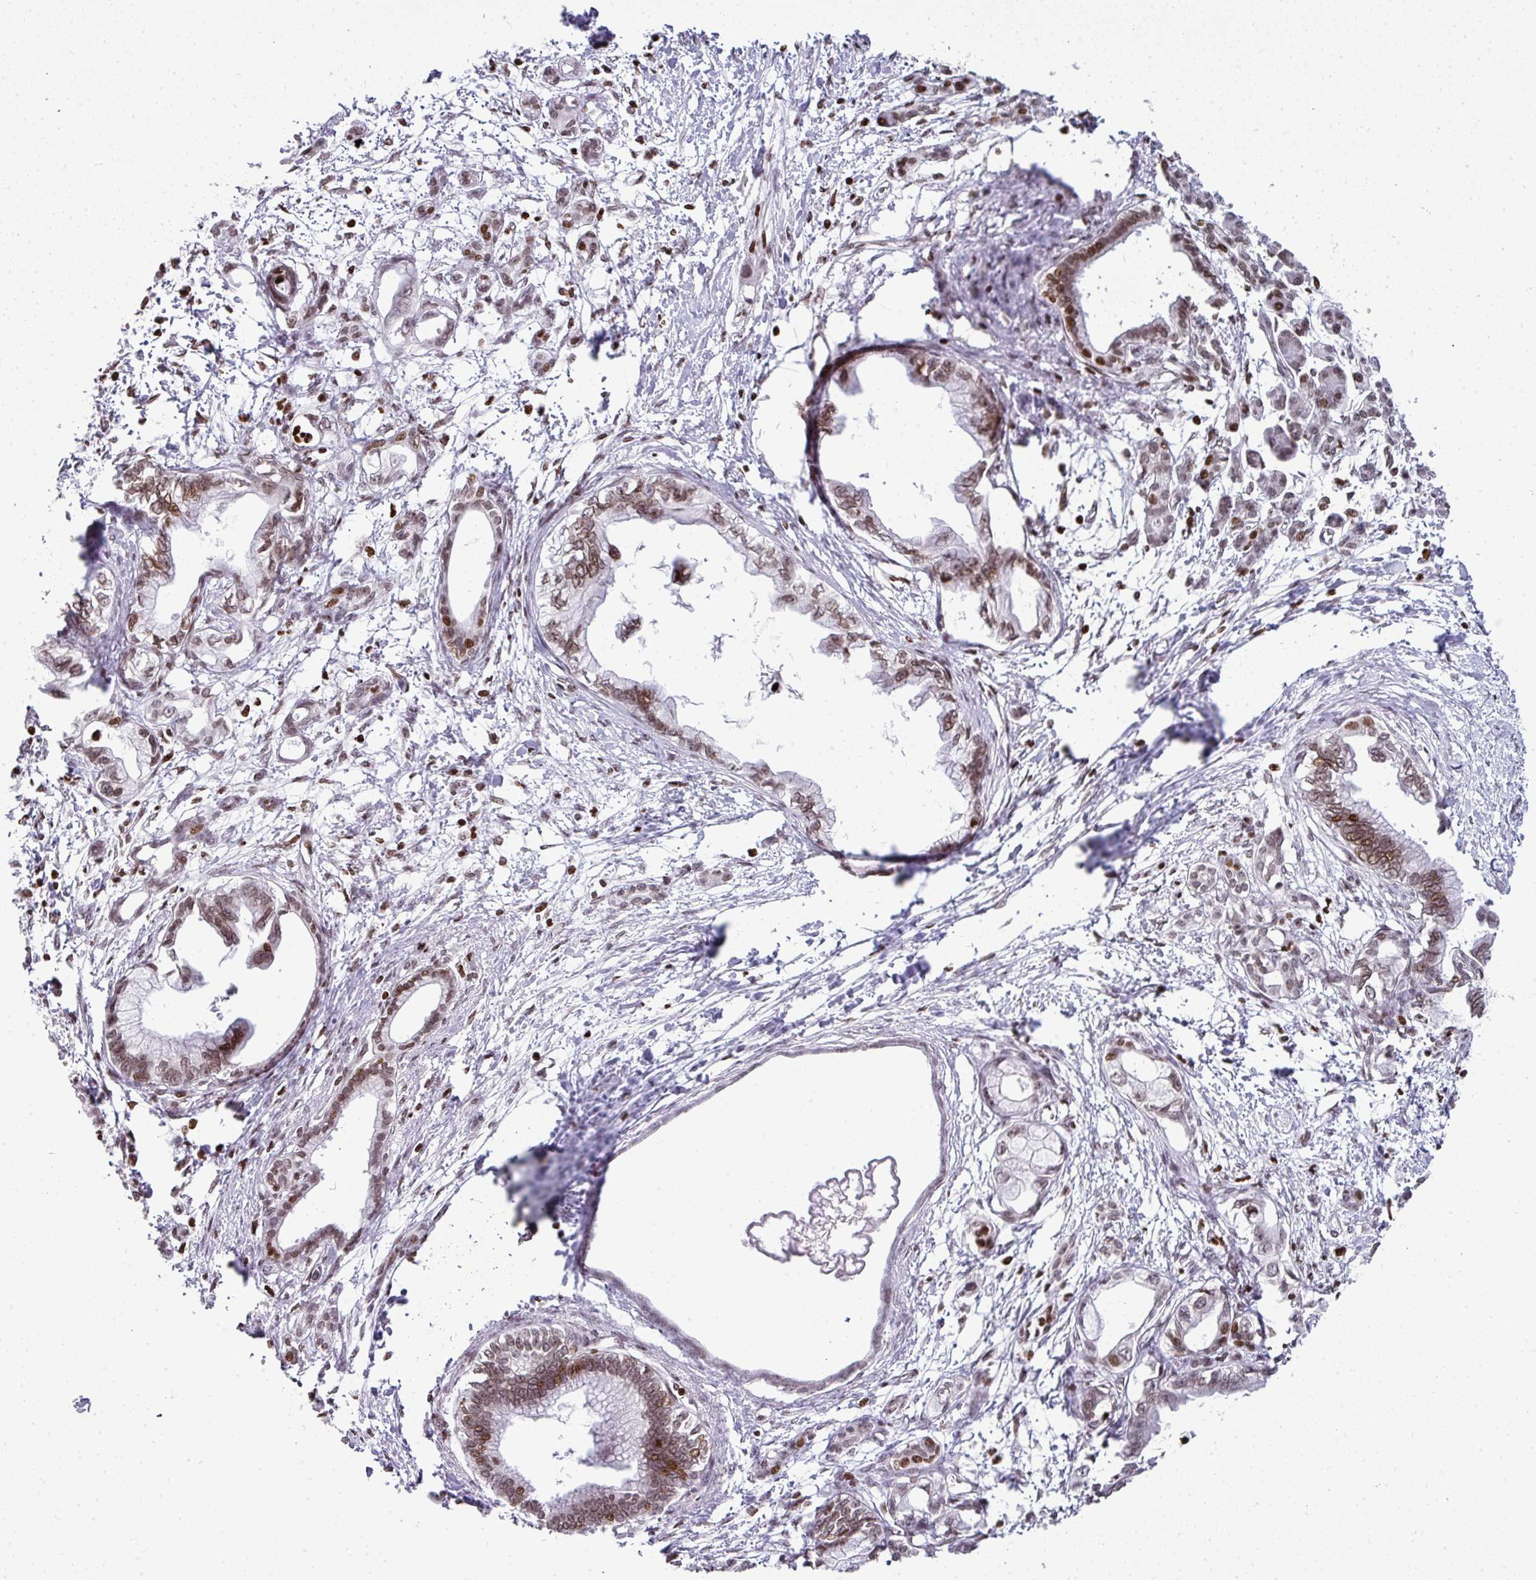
{"staining": {"intensity": "moderate", "quantity": ">75%", "location": "nuclear"}, "tissue": "pancreatic cancer", "cell_type": "Tumor cells", "image_type": "cancer", "snomed": [{"axis": "morphology", "description": "Adenocarcinoma, NOS"}, {"axis": "topography", "description": "Pancreas"}], "caption": "Pancreatic cancer stained for a protein (brown) reveals moderate nuclear positive positivity in about >75% of tumor cells.", "gene": "RASL11A", "patient": {"sex": "male", "age": 61}}